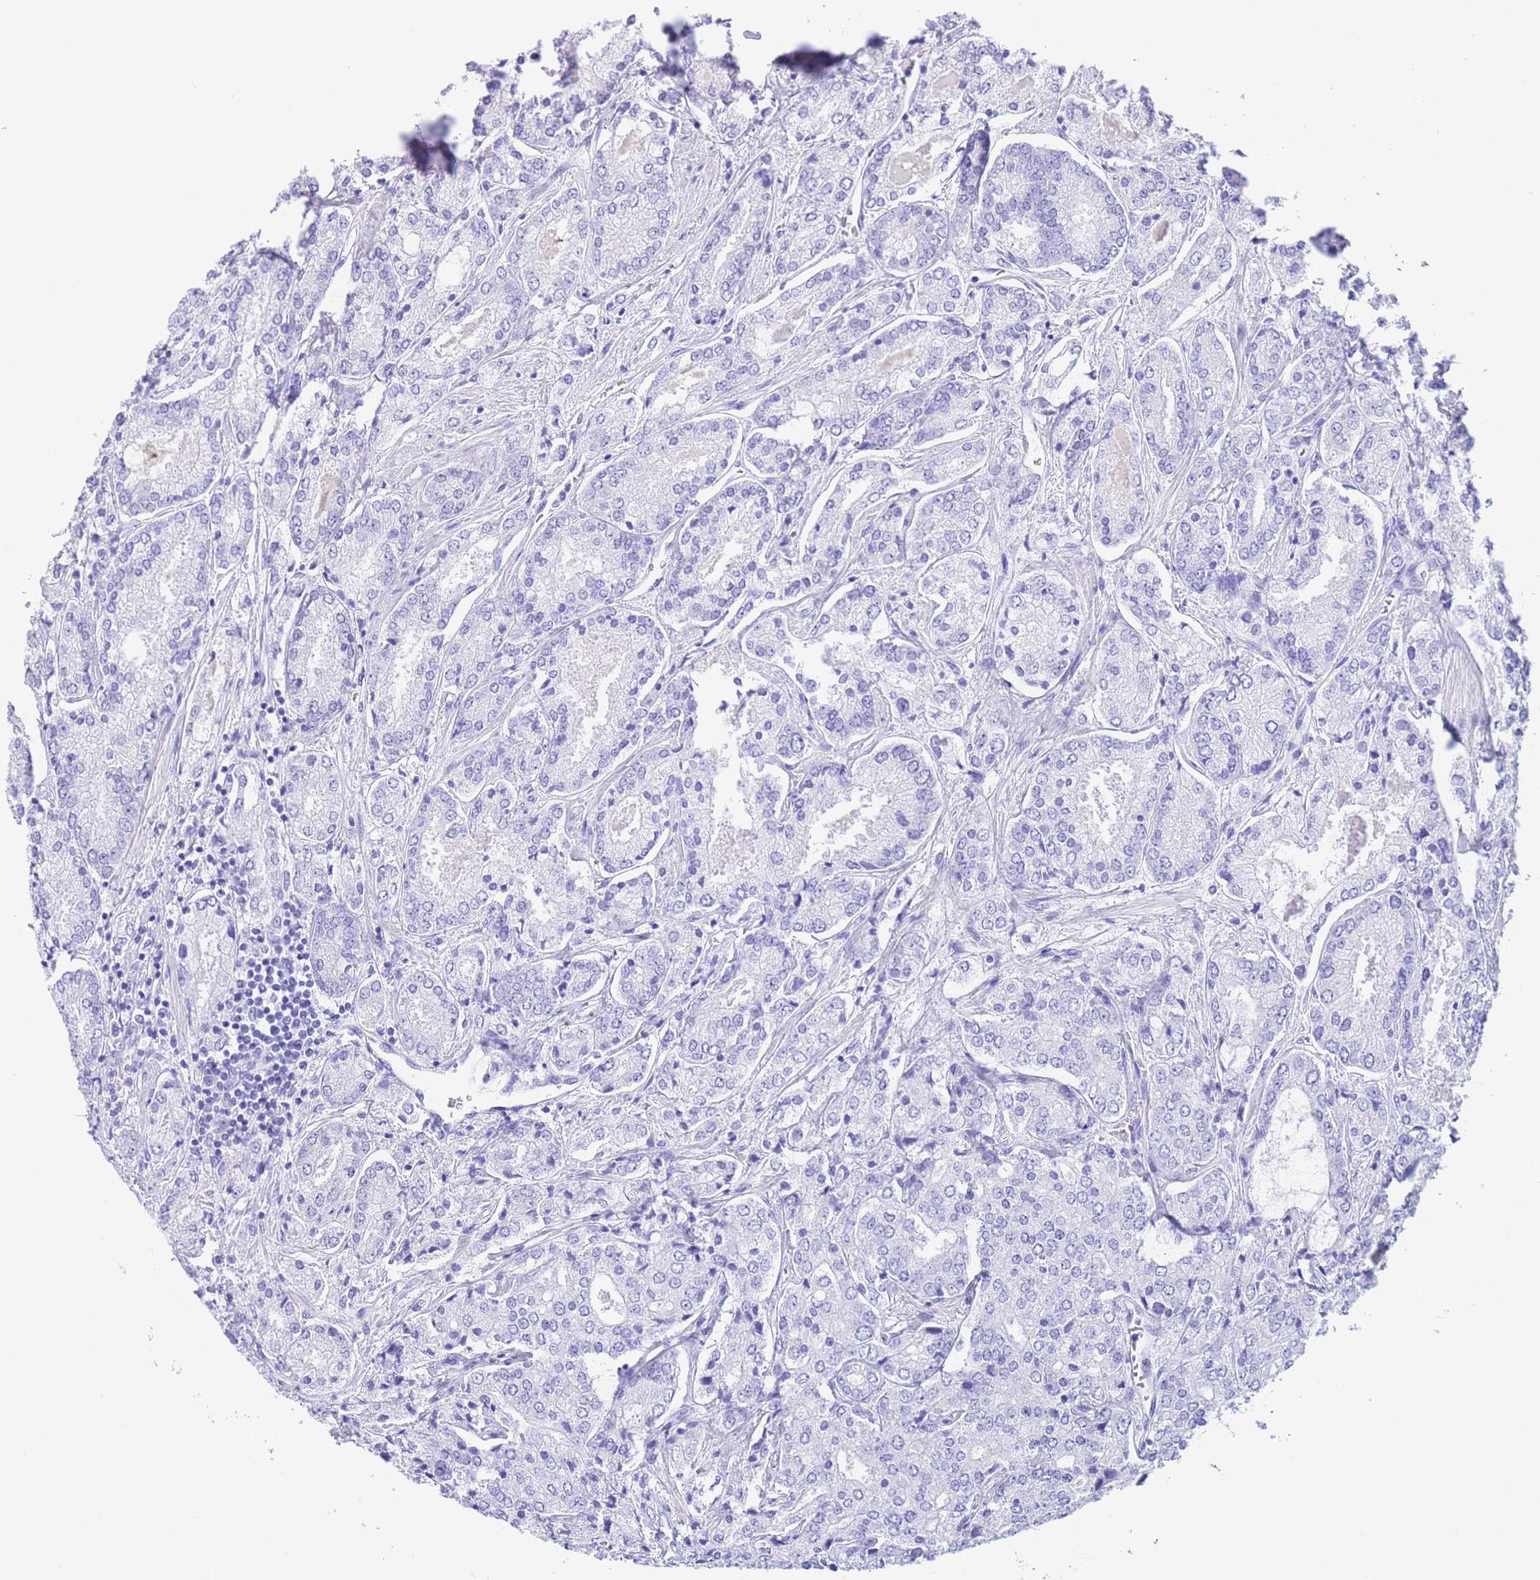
{"staining": {"intensity": "negative", "quantity": "none", "location": "none"}, "tissue": "prostate cancer", "cell_type": "Tumor cells", "image_type": "cancer", "snomed": [{"axis": "morphology", "description": "Adenocarcinoma, High grade"}, {"axis": "topography", "description": "Prostate"}], "caption": "This photomicrograph is of high-grade adenocarcinoma (prostate) stained with immunohistochemistry to label a protein in brown with the nuclei are counter-stained blue. There is no staining in tumor cells.", "gene": "SLCO1B3", "patient": {"sex": "male", "age": 63}}